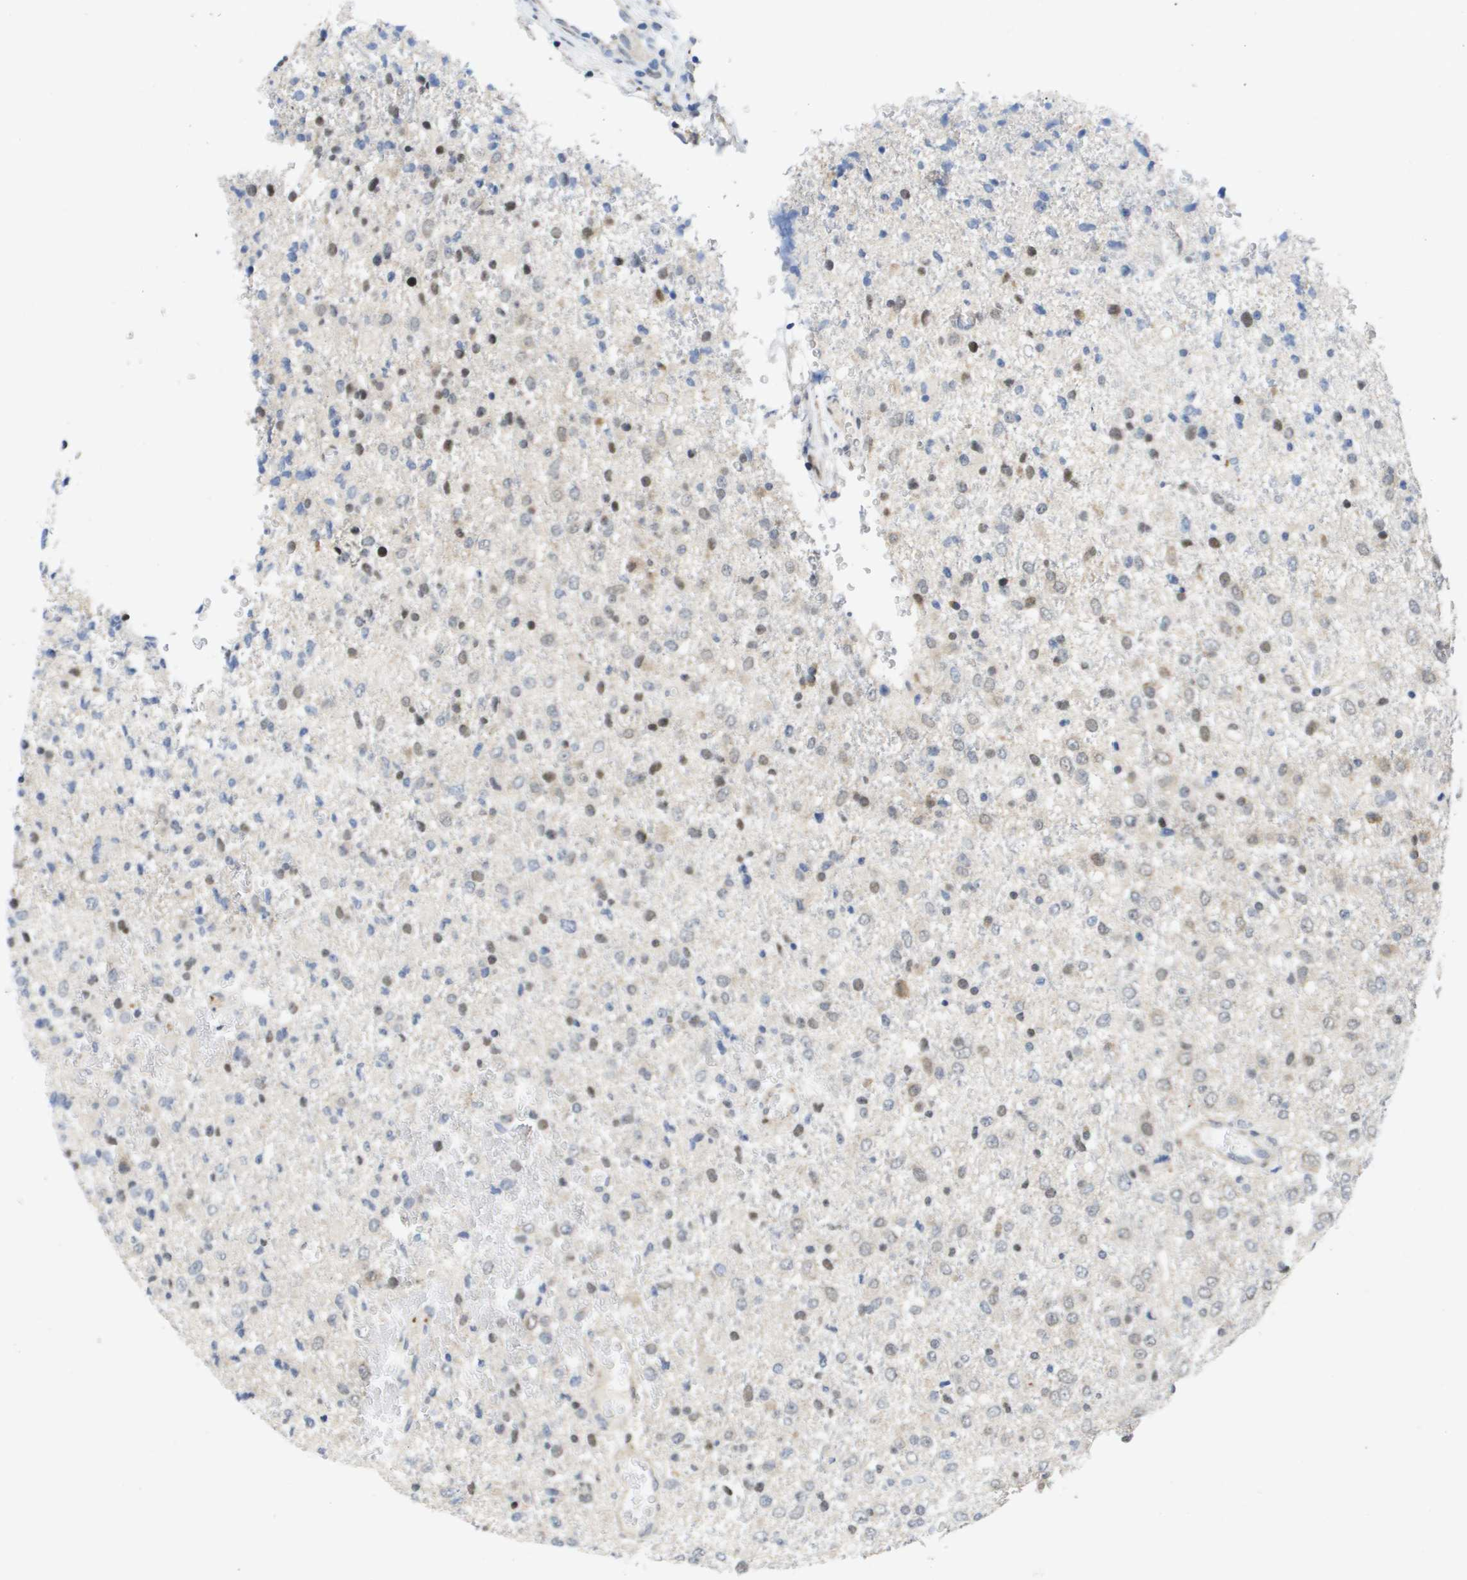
{"staining": {"intensity": "moderate", "quantity": "25%-75%", "location": "cytoplasmic/membranous,nuclear"}, "tissue": "glioma", "cell_type": "Tumor cells", "image_type": "cancer", "snomed": [{"axis": "morphology", "description": "Glioma, malignant, High grade"}, {"axis": "topography", "description": "pancreas cauda"}], "caption": "Tumor cells exhibit moderate cytoplasmic/membranous and nuclear staining in approximately 25%-75% of cells in high-grade glioma (malignant). The staining was performed using DAB to visualize the protein expression in brown, while the nuclei were stained in blue with hematoxylin (Magnification: 20x).", "gene": "FKBP4", "patient": {"sex": "male", "age": 60}}